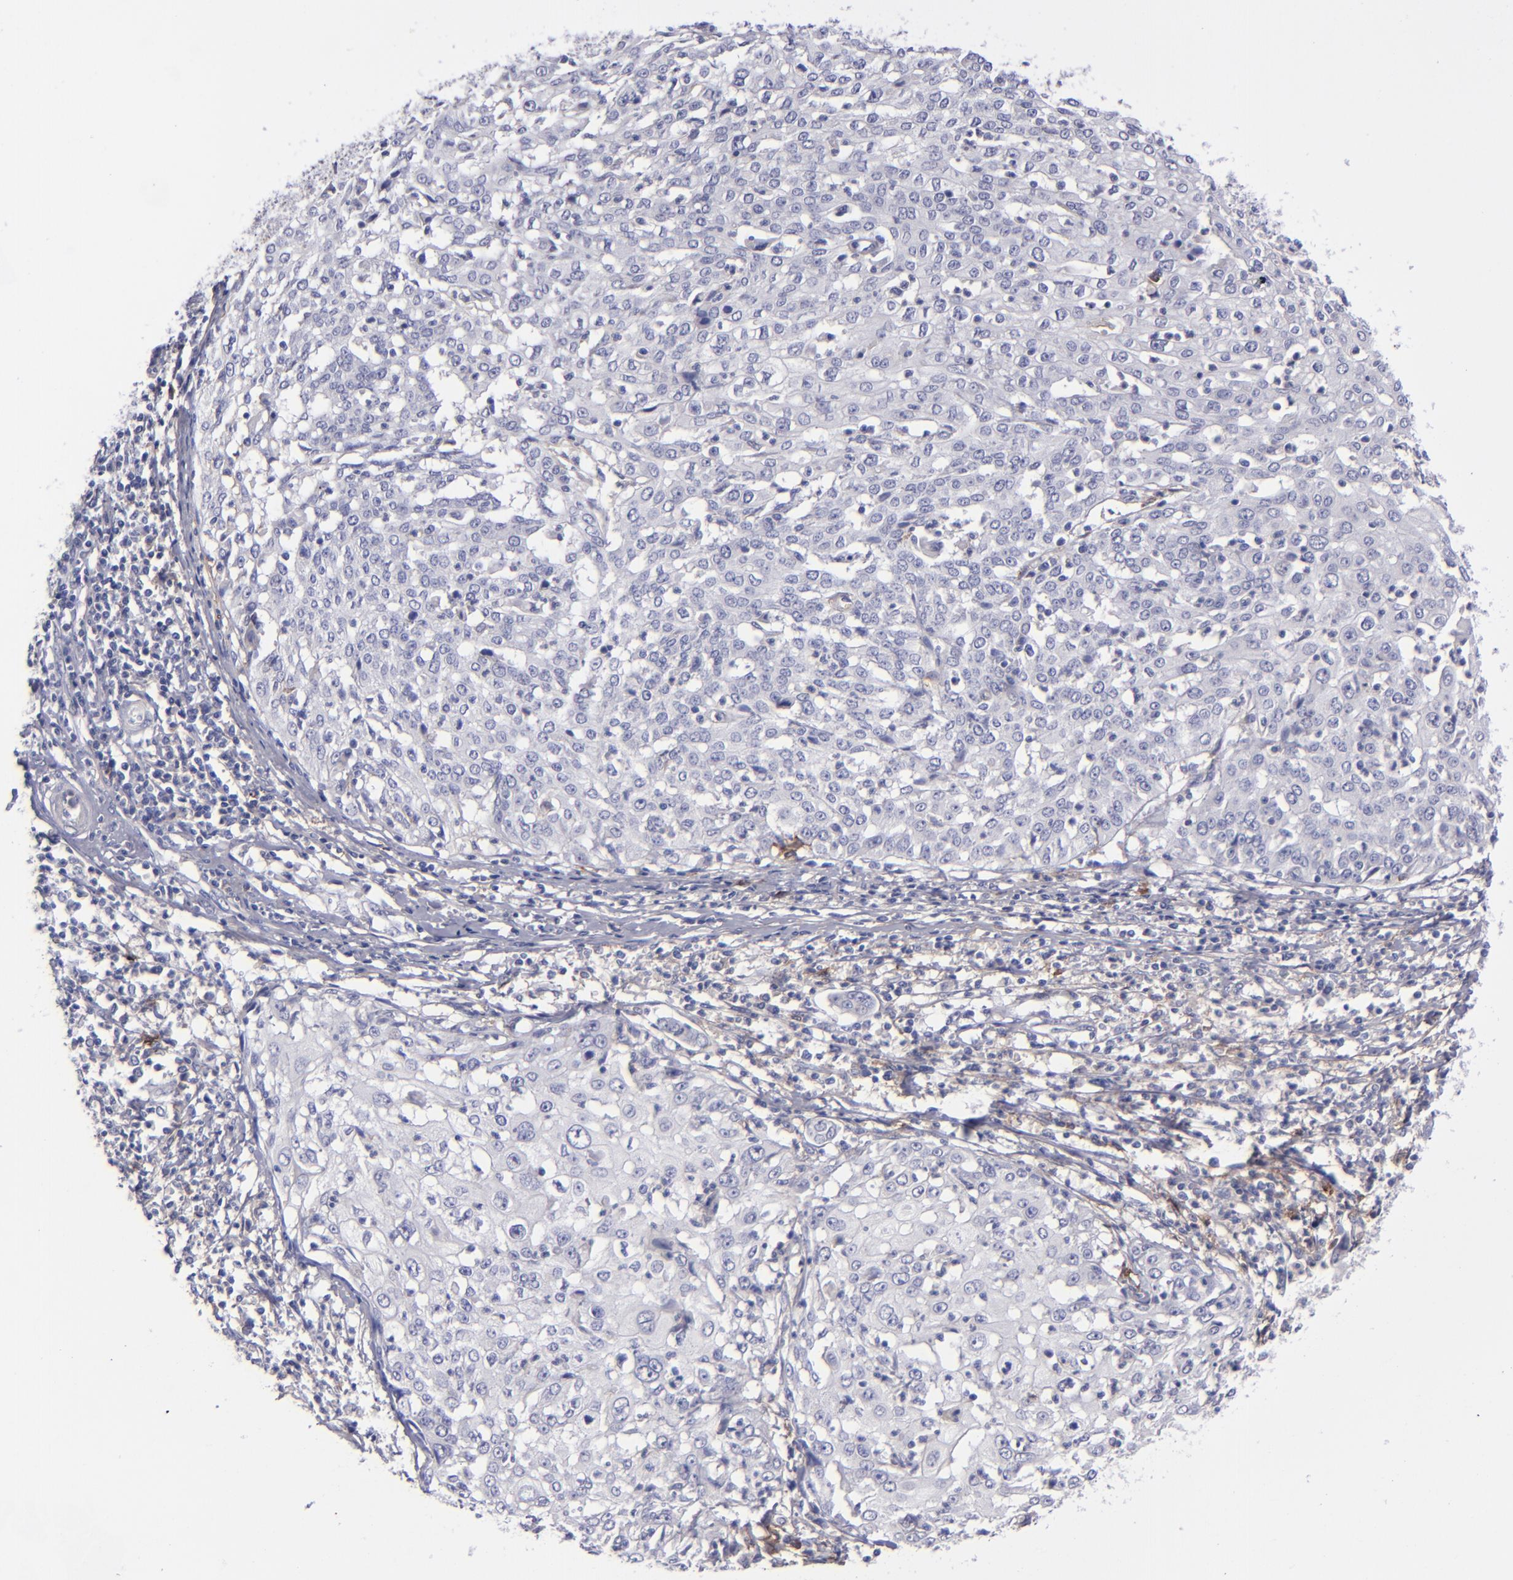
{"staining": {"intensity": "negative", "quantity": "none", "location": "none"}, "tissue": "cervical cancer", "cell_type": "Tumor cells", "image_type": "cancer", "snomed": [{"axis": "morphology", "description": "Squamous cell carcinoma, NOS"}, {"axis": "topography", "description": "Cervix"}], "caption": "IHC micrograph of neoplastic tissue: human squamous cell carcinoma (cervical) stained with DAB demonstrates no significant protein expression in tumor cells.", "gene": "ANPEP", "patient": {"sex": "female", "age": 39}}